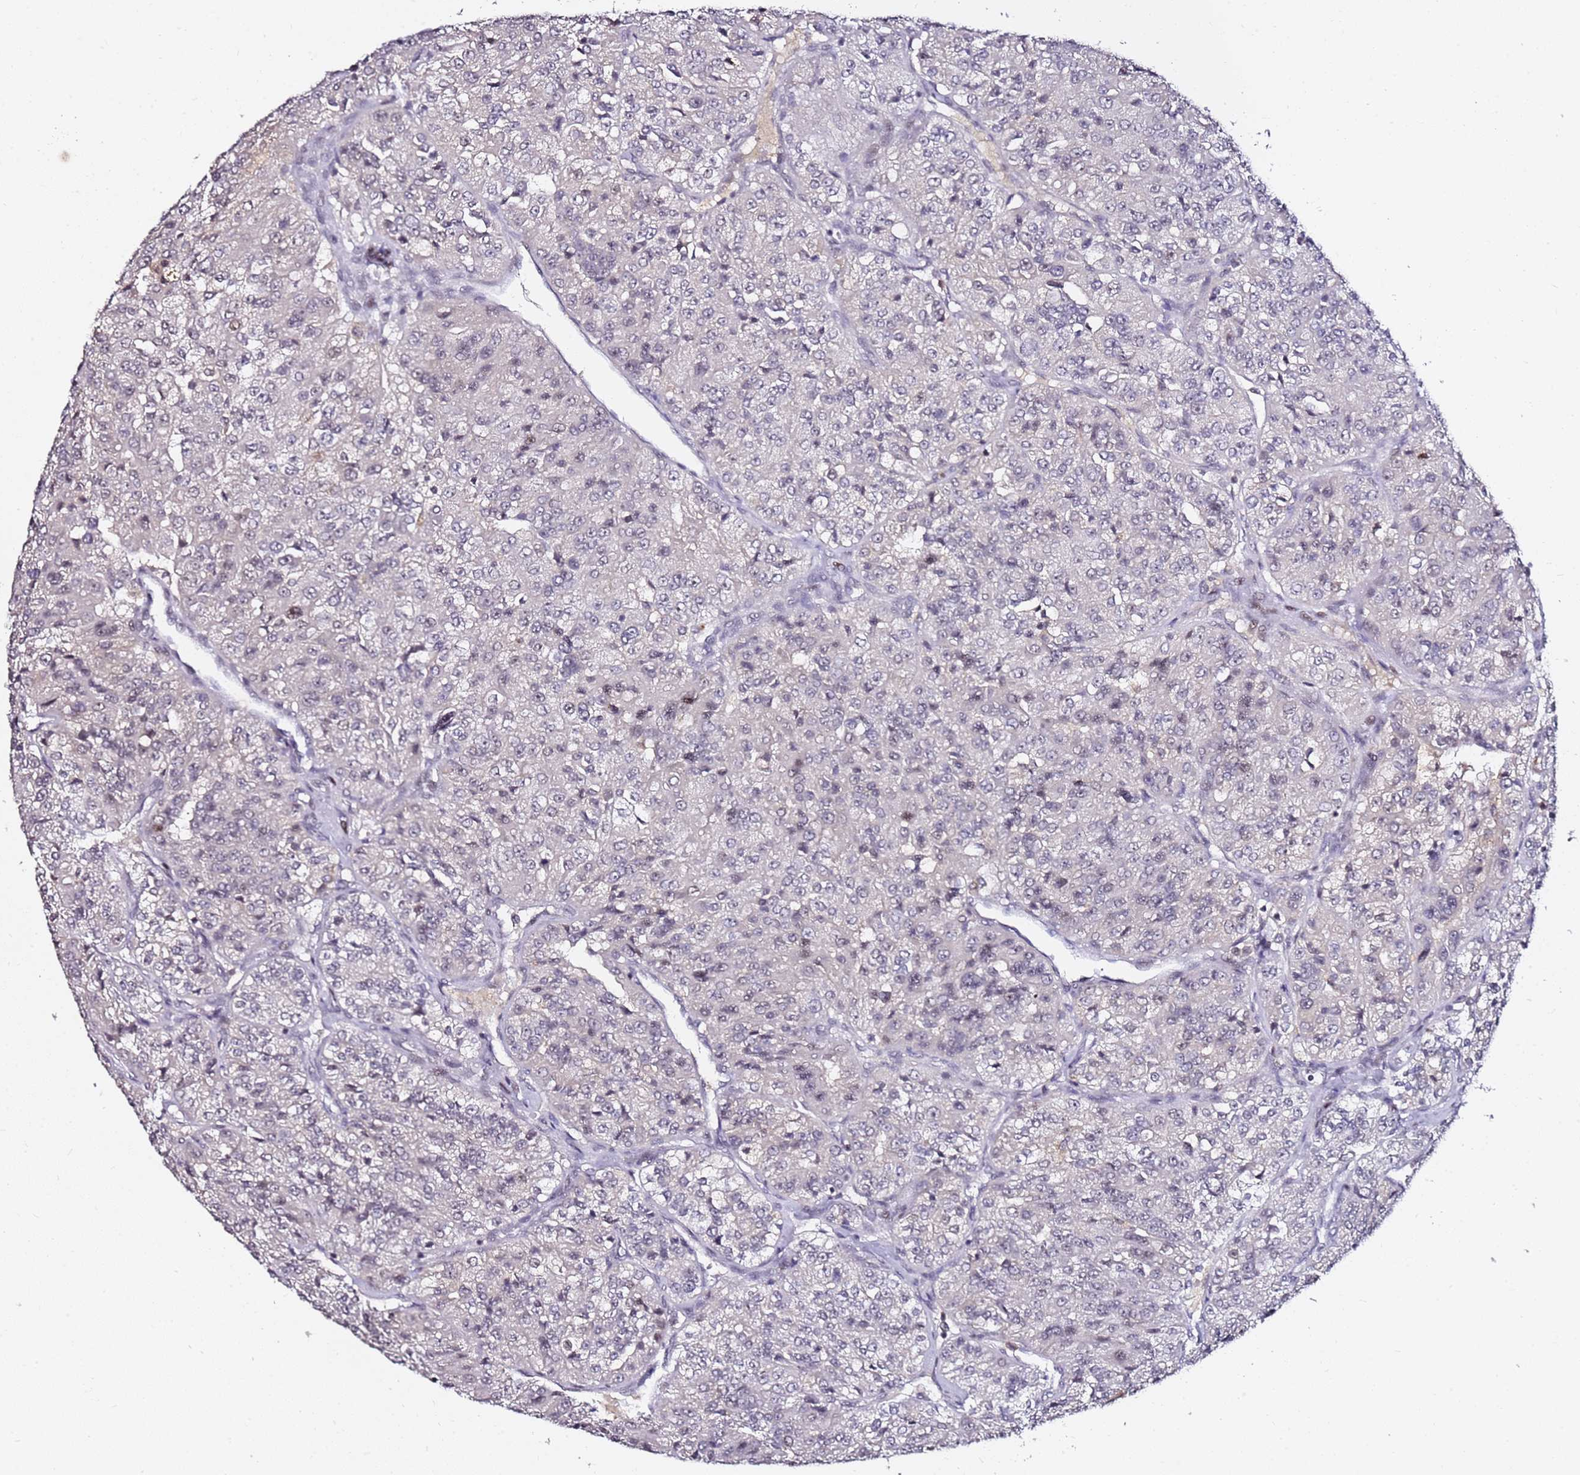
{"staining": {"intensity": "negative", "quantity": "none", "location": "none"}, "tissue": "renal cancer", "cell_type": "Tumor cells", "image_type": "cancer", "snomed": [{"axis": "morphology", "description": "Adenocarcinoma, NOS"}, {"axis": "topography", "description": "Kidney"}], "caption": "Photomicrograph shows no significant protein staining in tumor cells of renal cancer (adenocarcinoma).", "gene": "FCF1", "patient": {"sex": "female", "age": 63}}